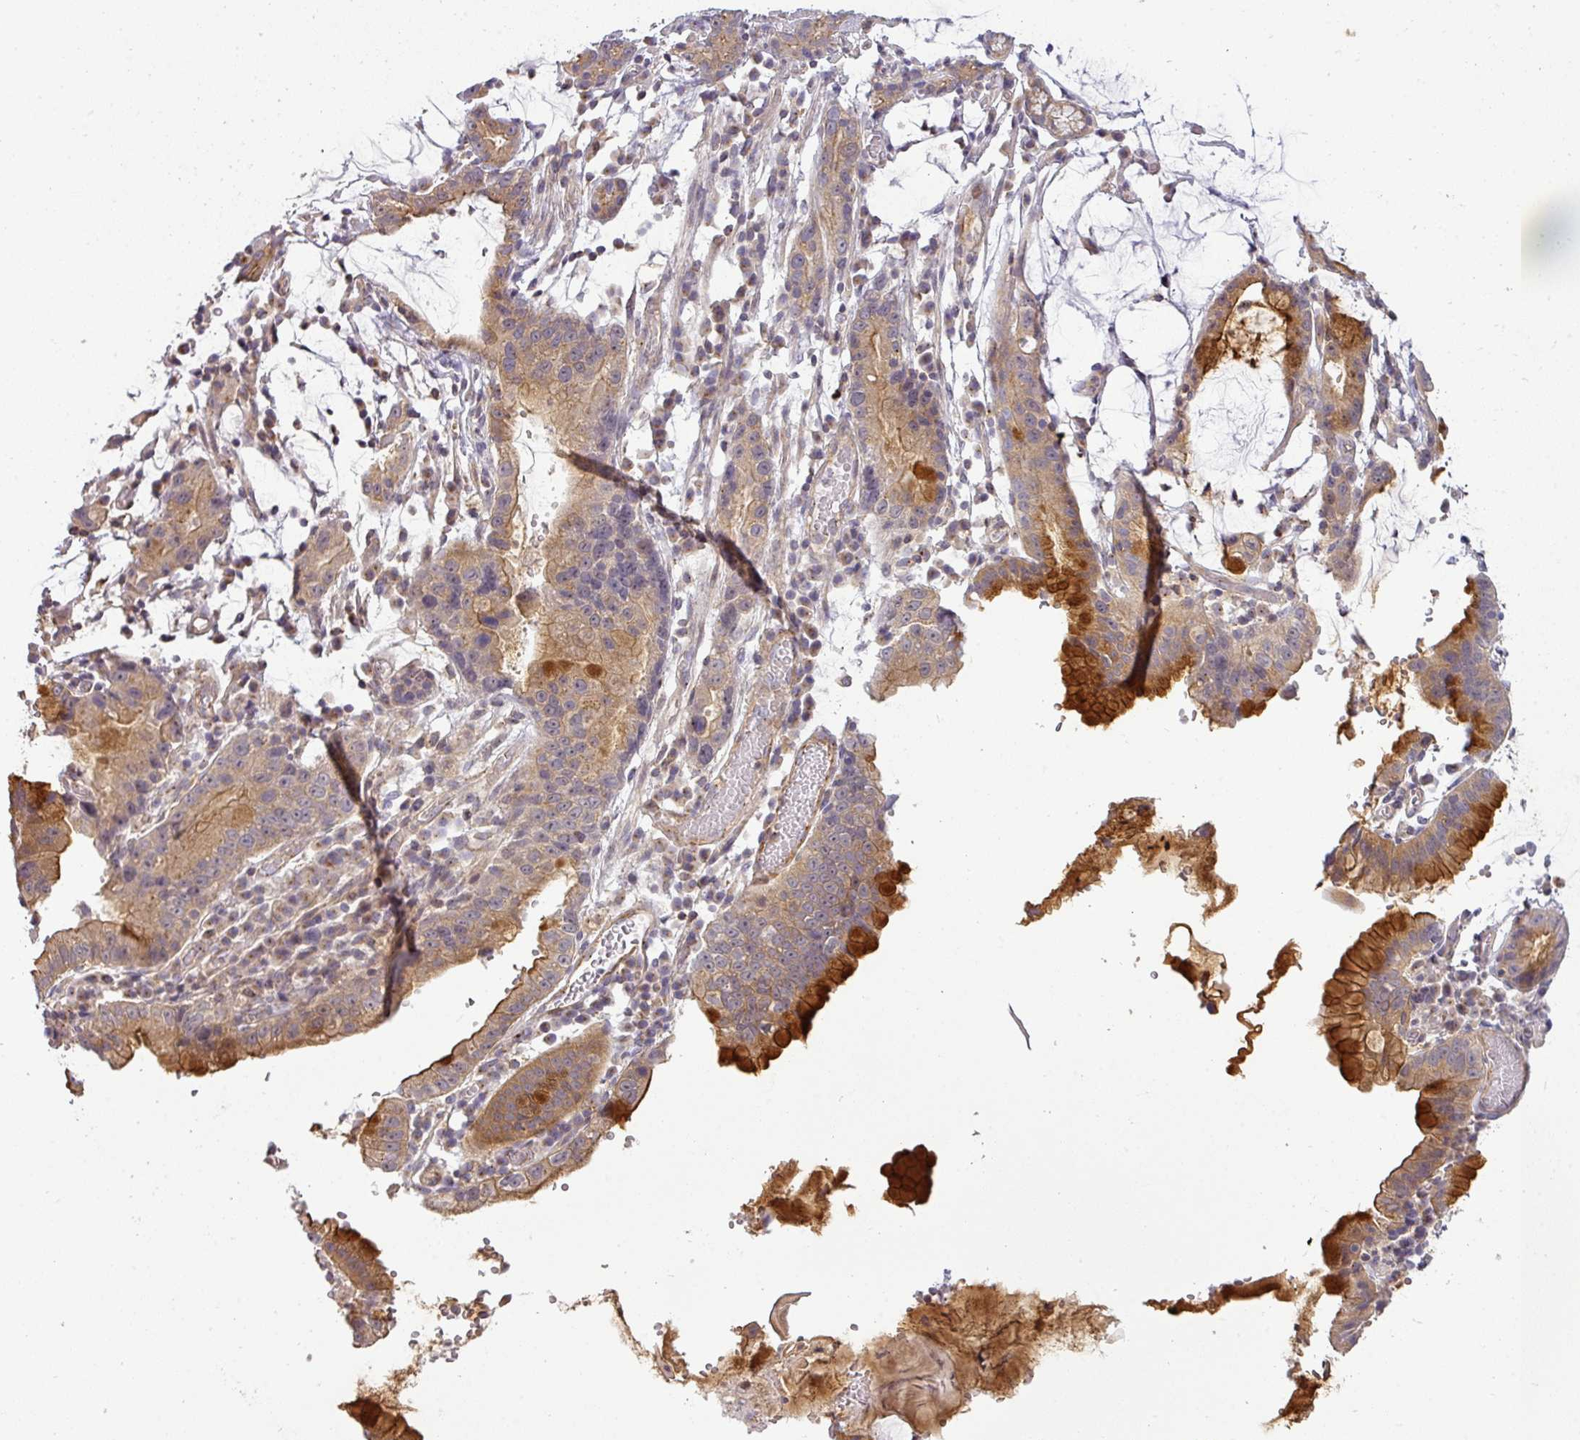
{"staining": {"intensity": "moderate", "quantity": "<25%", "location": "cytoplasmic/membranous"}, "tissue": "stomach cancer", "cell_type": "Tumor cells", "image_type": "cancer", "snomed": [{"axis": "morphology", "description": "Adenocarcinoma, NOS"}, {"axis": "topography", "description": "Stomach"}], "caption": "Protein staining displays moderate cytoplasmic/membranous expression in approximately <25% of tumor cells in stomach adenocarcinoma. (IHC, brightfield microscopy, high magnification).", "gene": "NIN", "patient": {"sex": "male", "age": 55}}